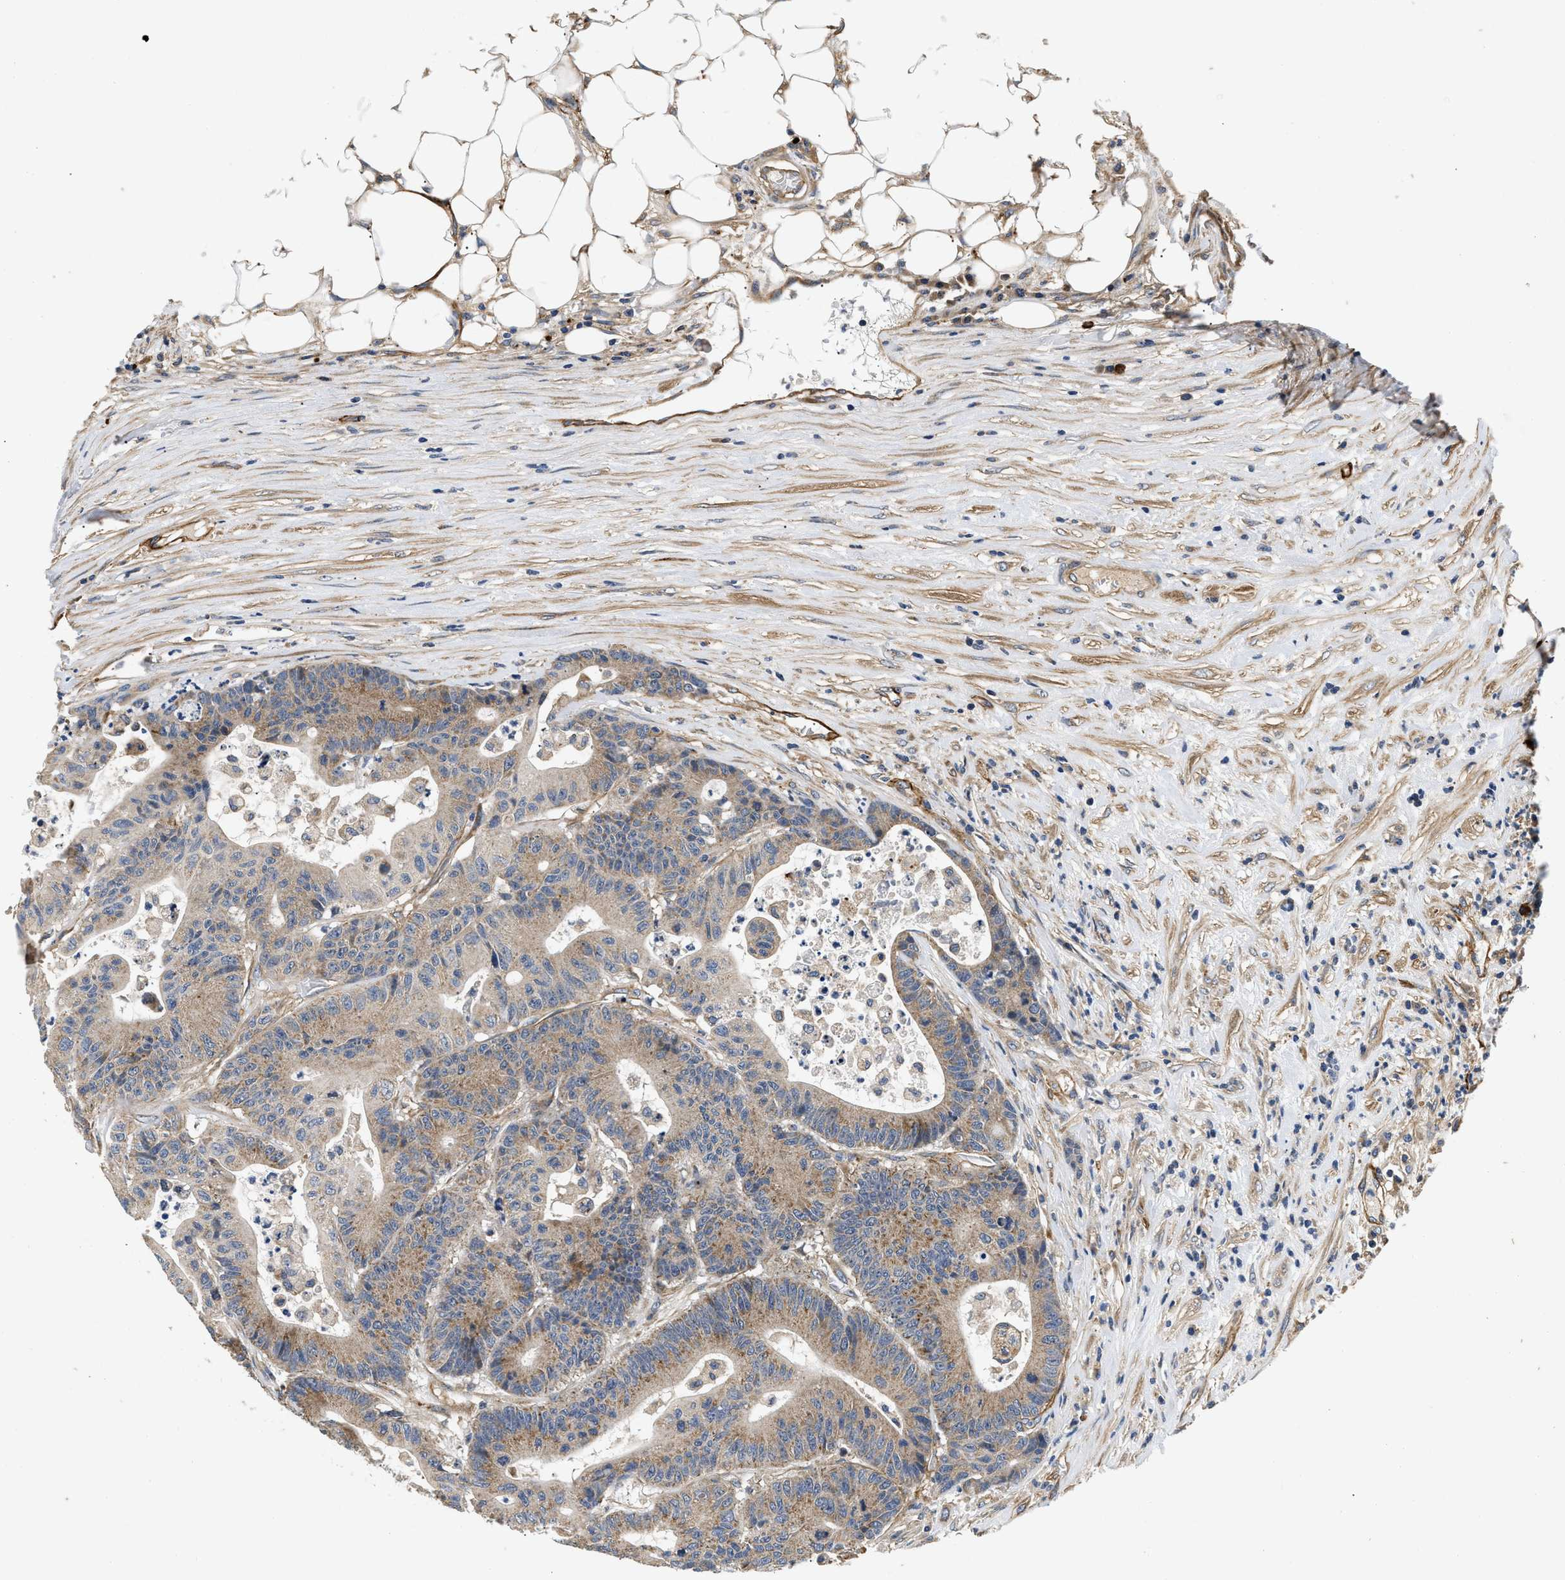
{"staining": {"intensity": "moderate", "quantity": ">75%", "location": "cytoplasmic/membranous"}, "tissue": "colorectal cancer", "cell_type": "Tumor cells", "image_type": "cancer", "snomed": [{"axis": "morphology", "description": "Adenocarcinoma, NOS"}, {"axis": "topography", "description": "Colon"}], "caption": "DAB (3,3'-diaminobenzidine) immunohistochemical staining of human colorectal cancer (adenocarcinoma) demonstrates moderate cytoplasmic/membranous protein positivity in approximately >75% of tumor cells.", "gene": "NME6", "patient": {"sex": "female", "age": 84}}